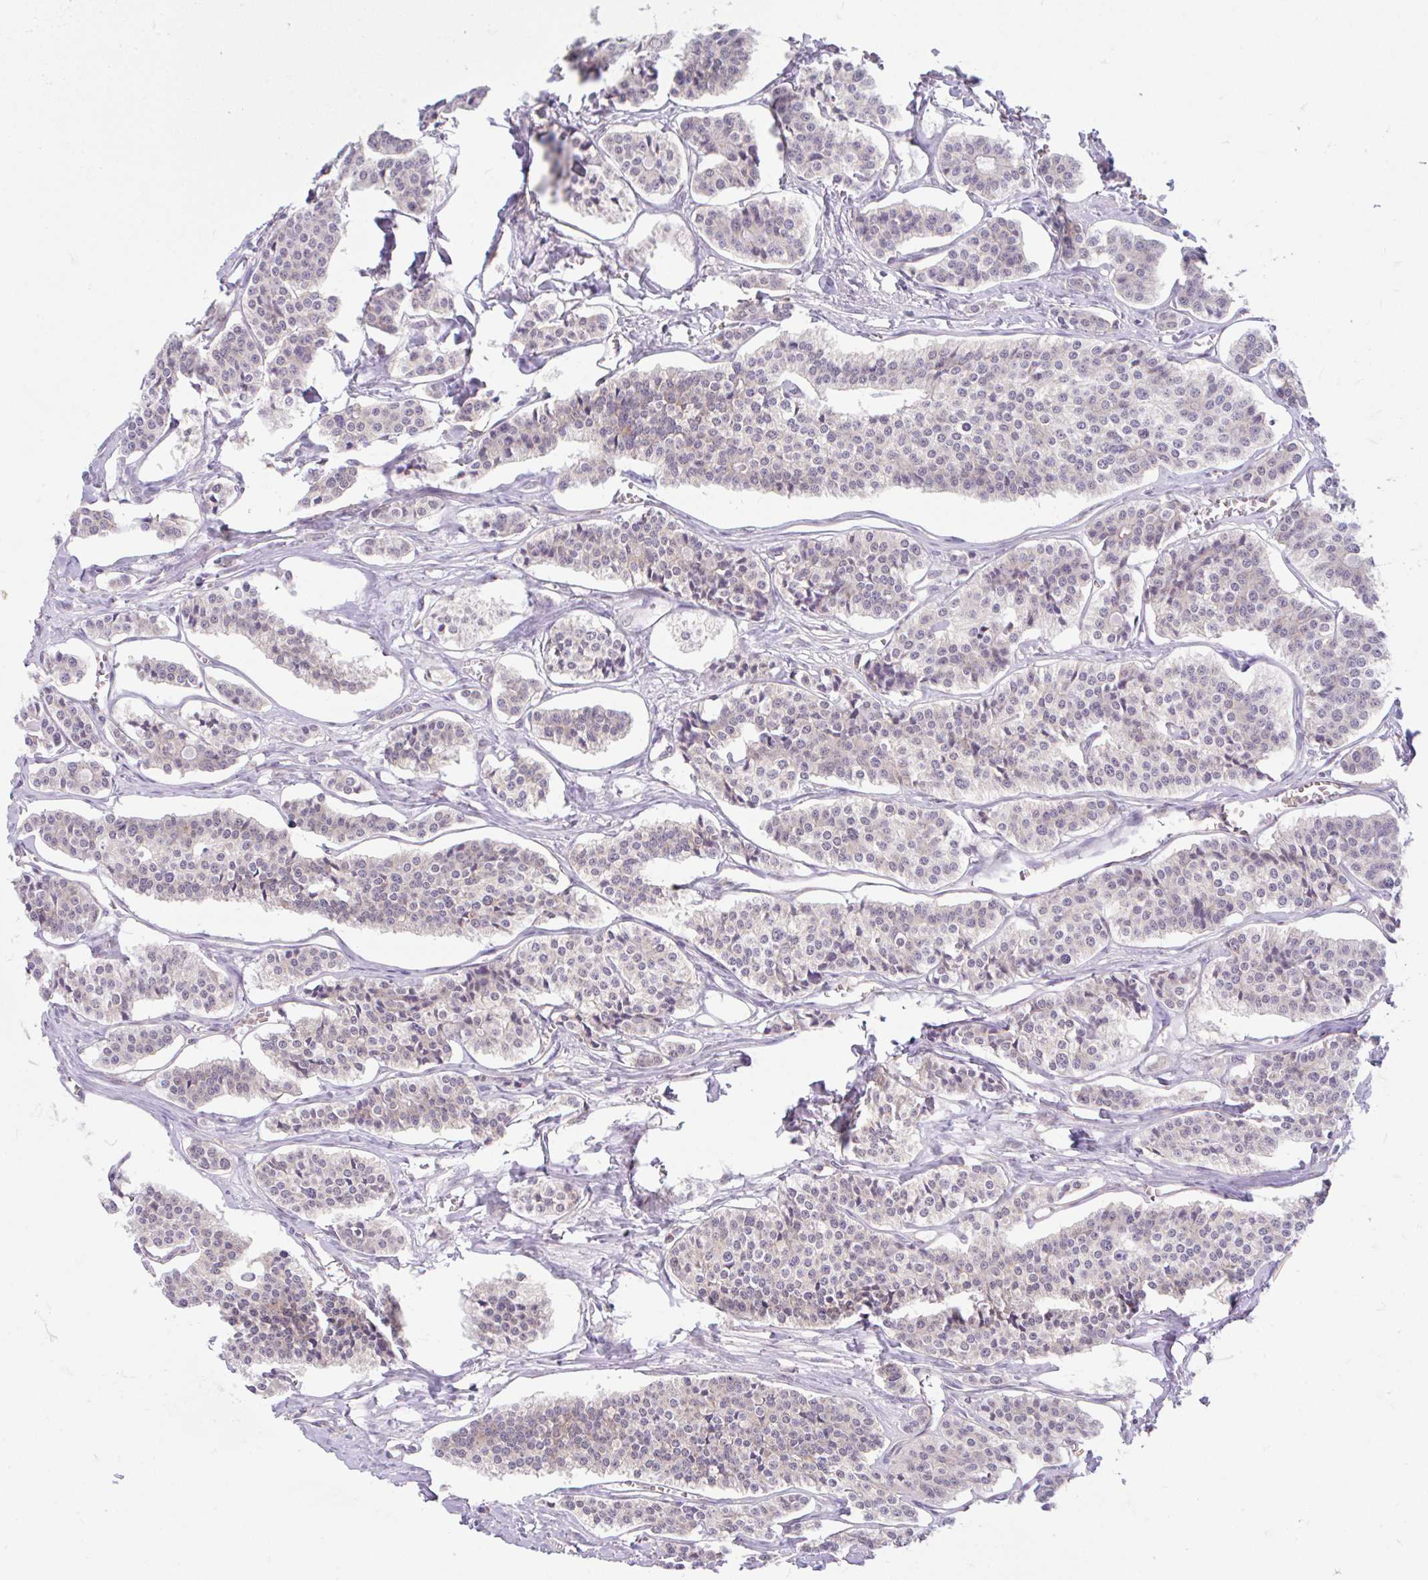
{"staining": {"intensity": "negative", "quantity": "none", "location": "none"}, "tissue": "carcinoid", "cell_type": "Tumor cells", "image_type": "cancer", "snomed": [{"axis": "morphology", "description": "Carcinoid, malignant, NOS"}, {"axis": "topography", "description": "Small intestine"}], "caption": "Immunohistochemical staining of human carcinoid shows no significant positivity in tumor cells.", "gene": "RALBP1", "patient": {"sex": "male", "age": 63}}